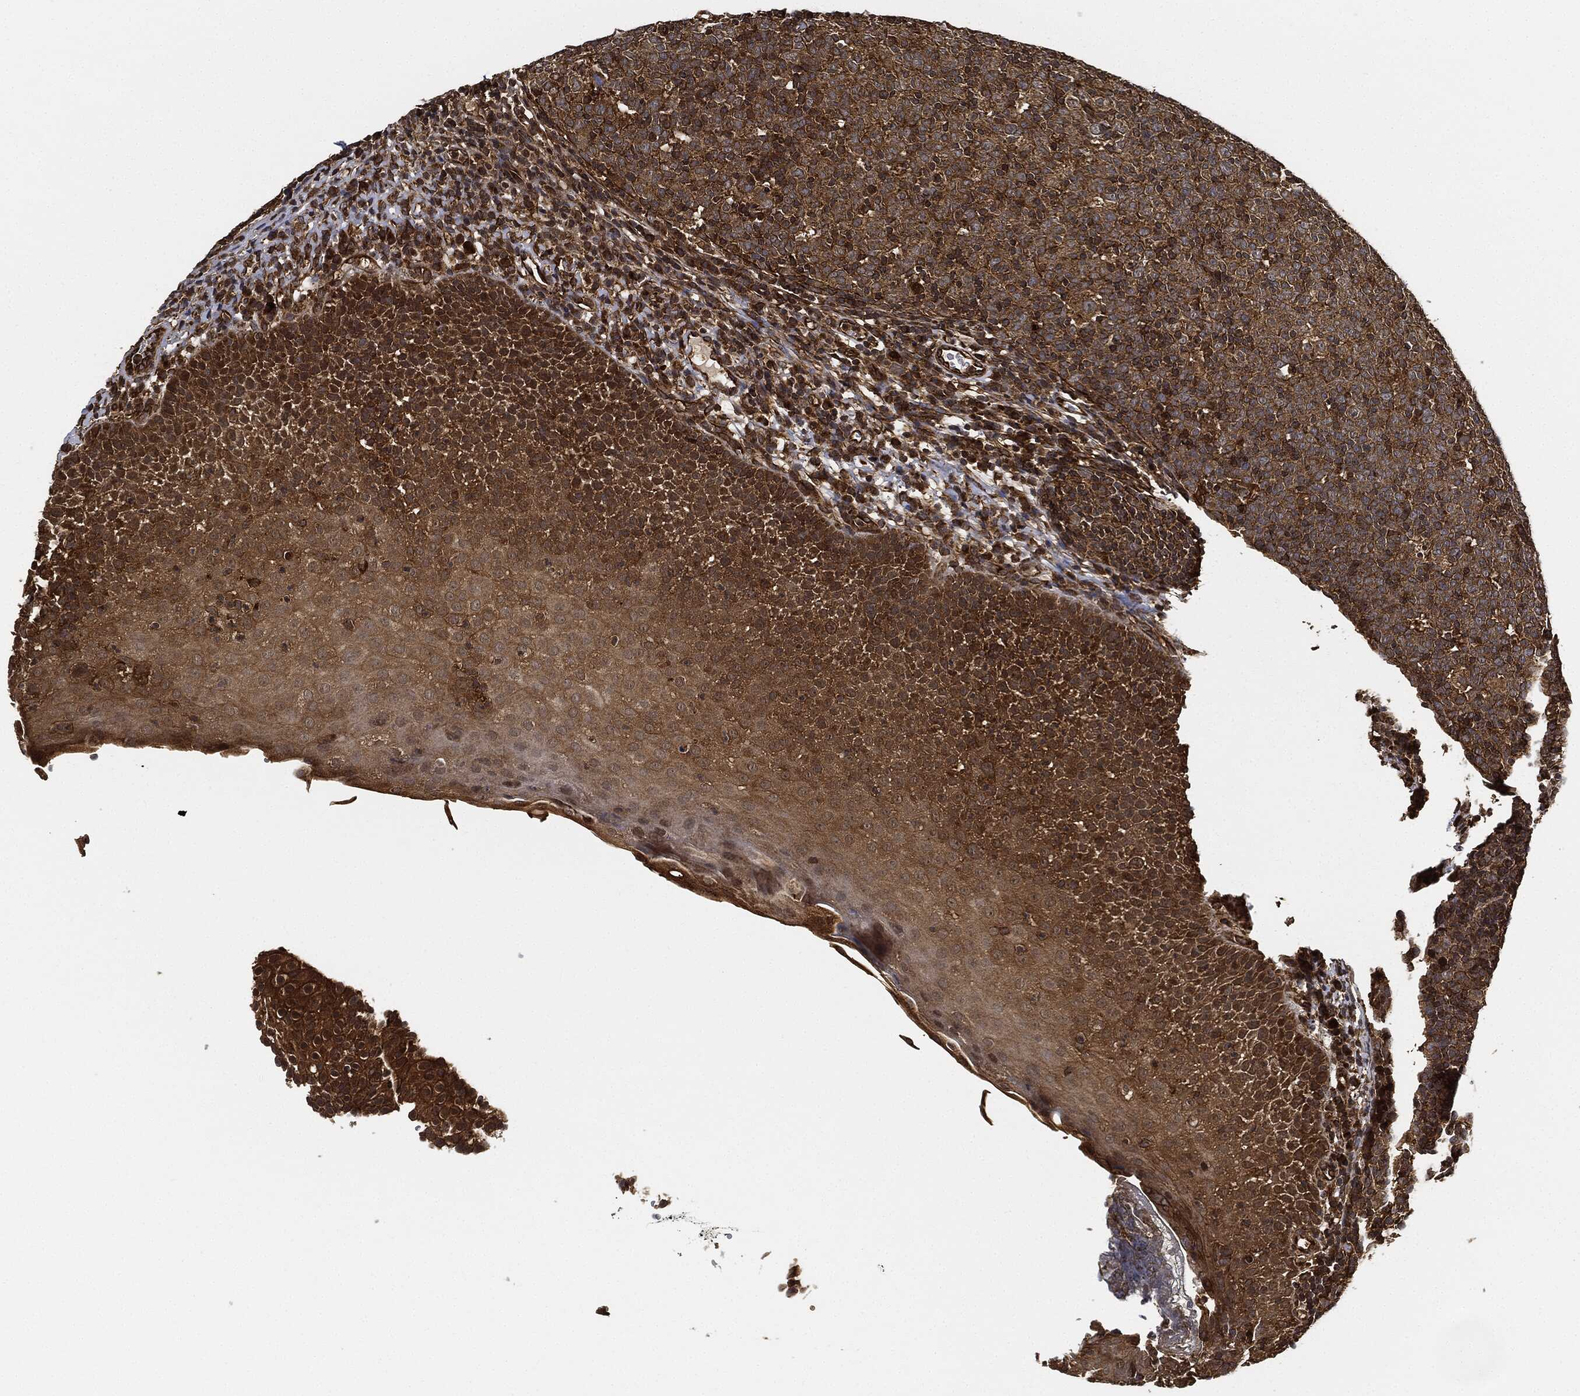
{"staining": {"intensity": "moderate", "quantity": ">75%", "location": "cytoplasmic/membranous"}, "tissue": "tonsil", "cell_type": "Germinal center cells", "image_type": "normal", "snomed": [{"axis": "morphology", "description": "Normal tissue, NOS"}, {"axis": "topography", "description": "Tonsil"}], "caption": "Germinal center cells show medium levels of moderate cytoplasmic/membranous expression in approximately >75% of cells in normal human tonsil. (DAB = brown stain, brightfield microscopy at high magnification).", "gene": "CEP290", "patient": {"sex": "female", "age": 5}}